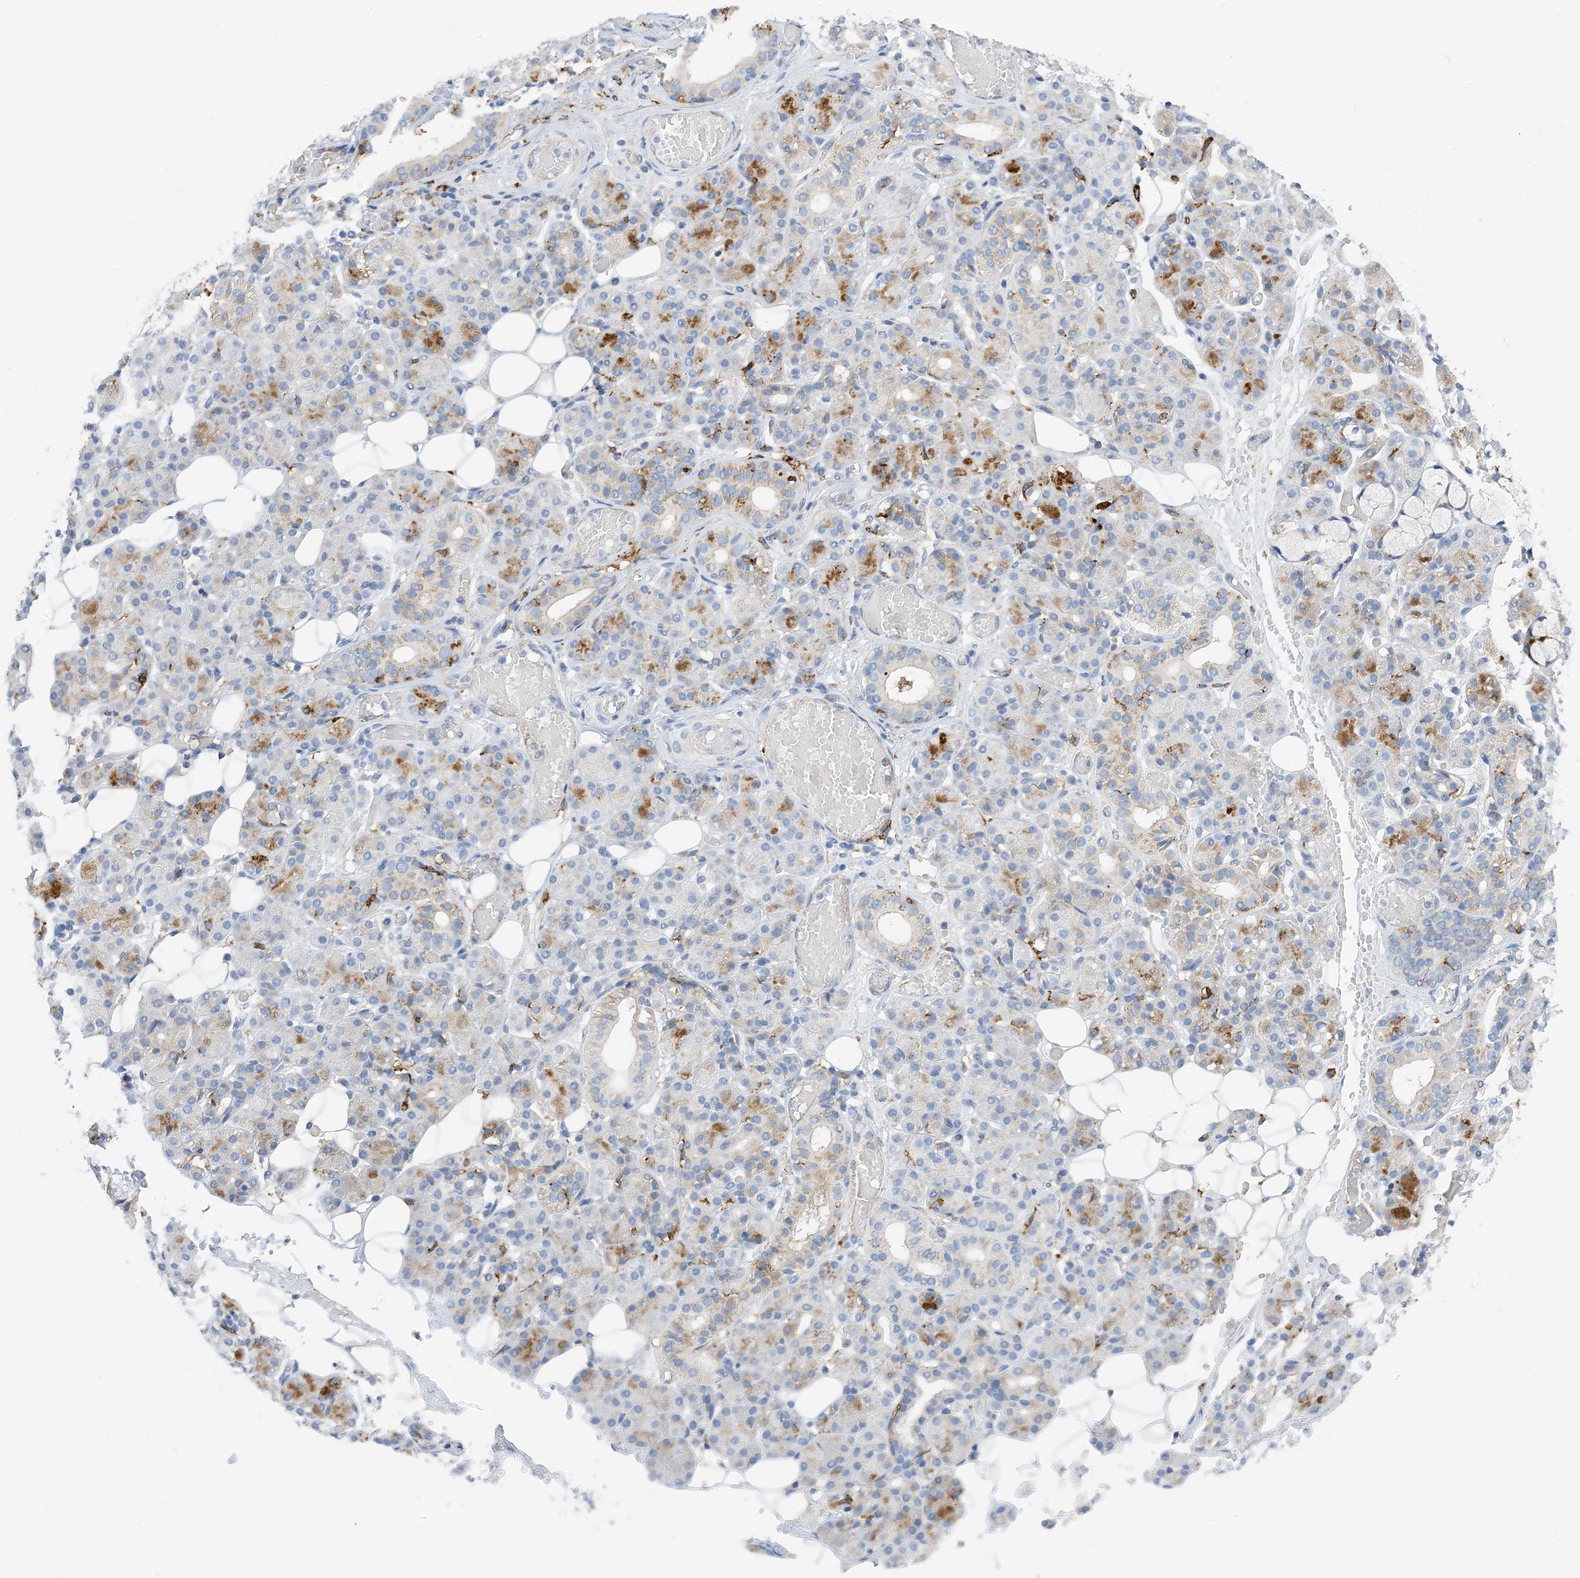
{"staining": {"intensity": "moderate", "quantity": "<25%", "location": "cytoplasmic/membranous"}, "tissue": "salivary gland", "cell_type": "Glandular cells", "image_type": "normal", "snomed": [{"axis": "morphology", "description": "Normal tissue, NOS"}, {"axis": "topography", "description": "Salivary gland"}], "caption": "IHC image of unremarkable human salivary gland stained for a protein (brown), which demonstrates low levels of moderate cytoplasmic/membranous expression in about <25% of glandular cells.", "gene": "DPH3", "patient": {"sex": "male", "age": 63}}